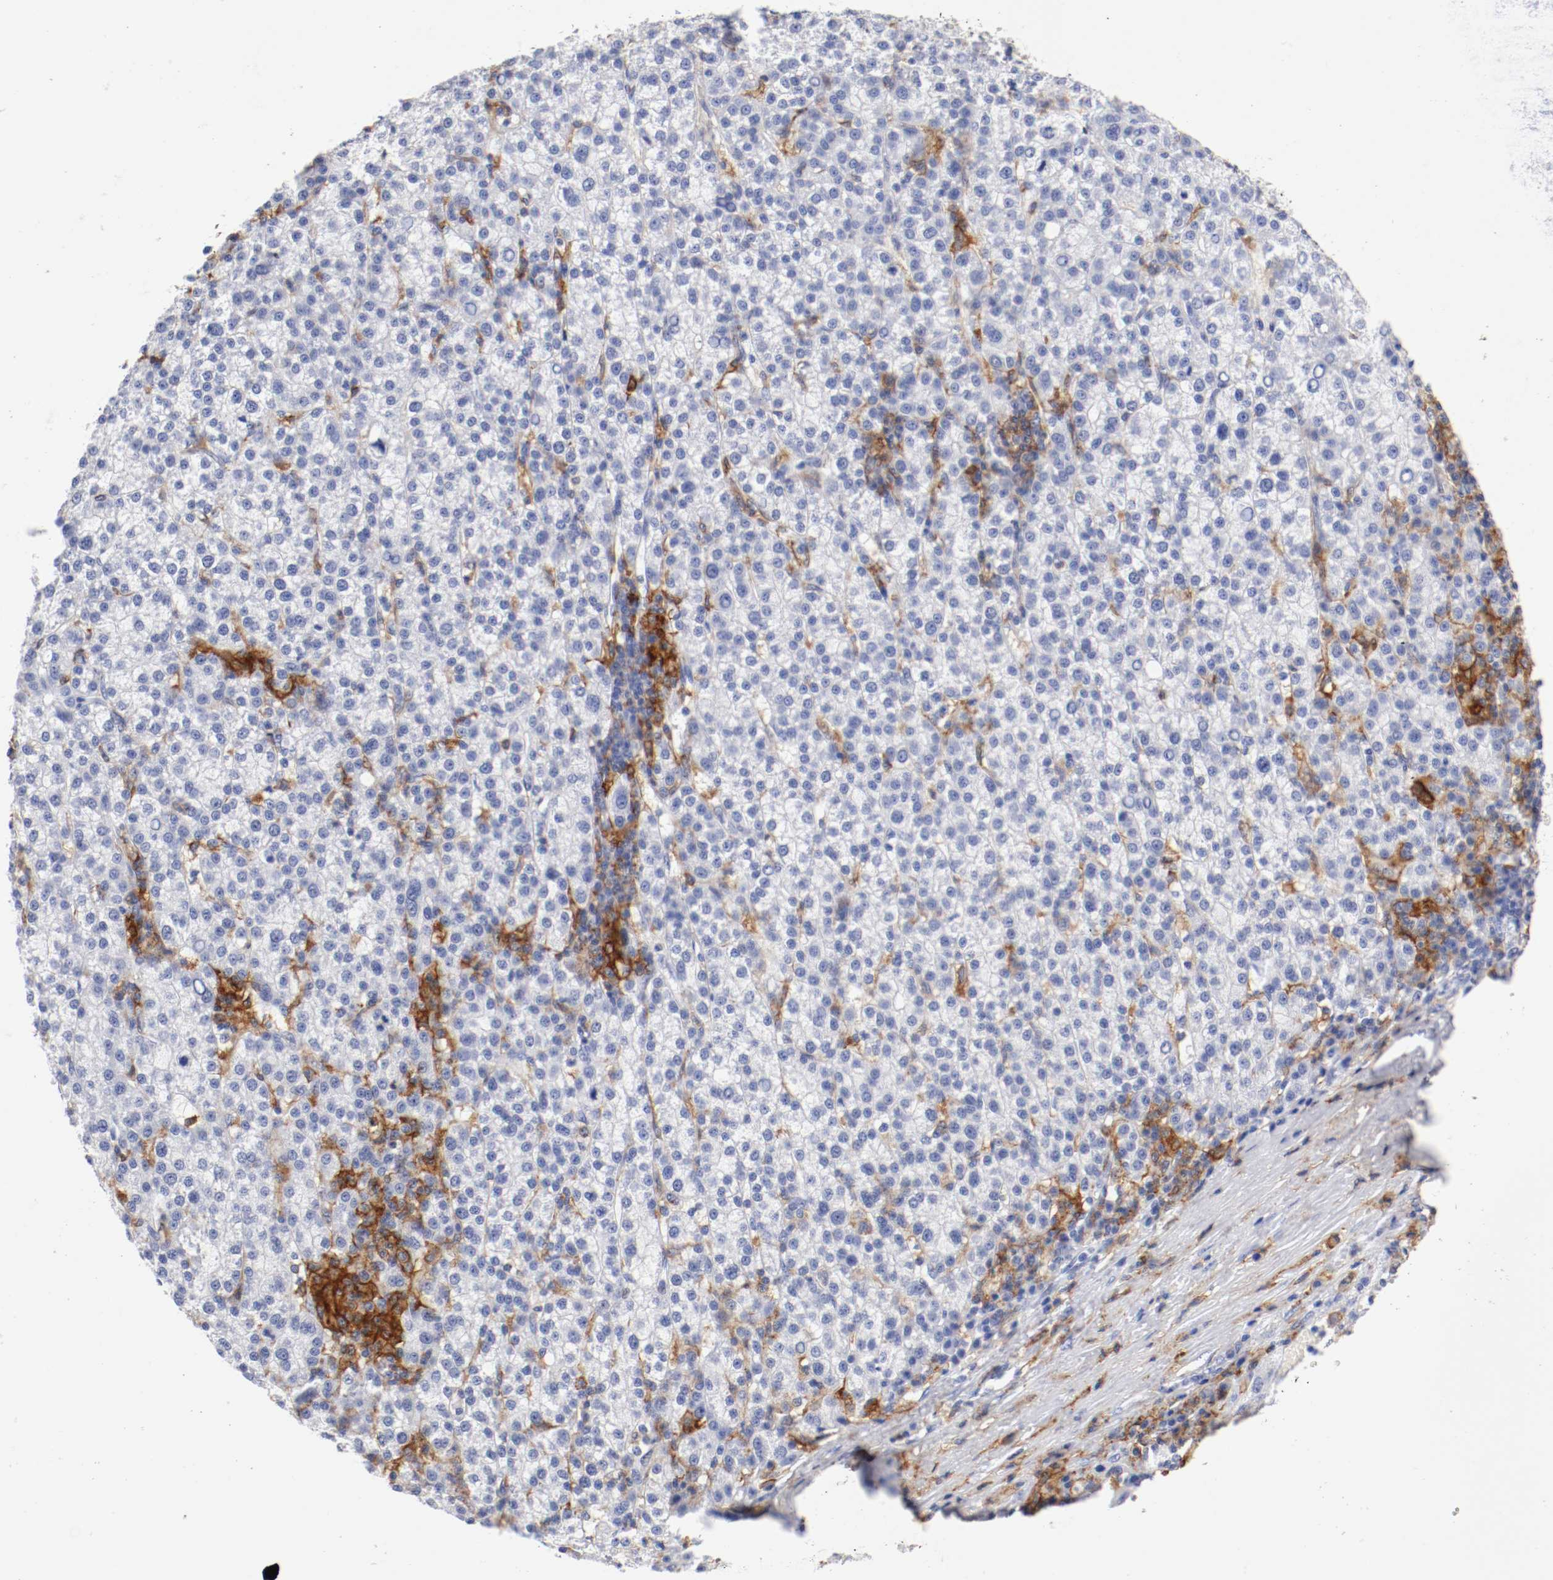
{"staining": {"intensity": "negative", "quantity": "none", "location": "none"}, "tissue": "liver cancer", "cell_type": "Tumor cells", "image_type": "cancer", "snomed": [{"axis": "morphology", "description": "Carcinoma, Hepatocellular, NOS"}, {"axis": "topography", "description": "Liver"}], "caption": "A high-resolution histopathology image shows immunohistochemistry staining of liver cancer (hepatocellular carcinoma), which reveals no significant expression in tumor cells.", "gene": "ITGAX", "patient": {"sex": "female", "age": 58}}